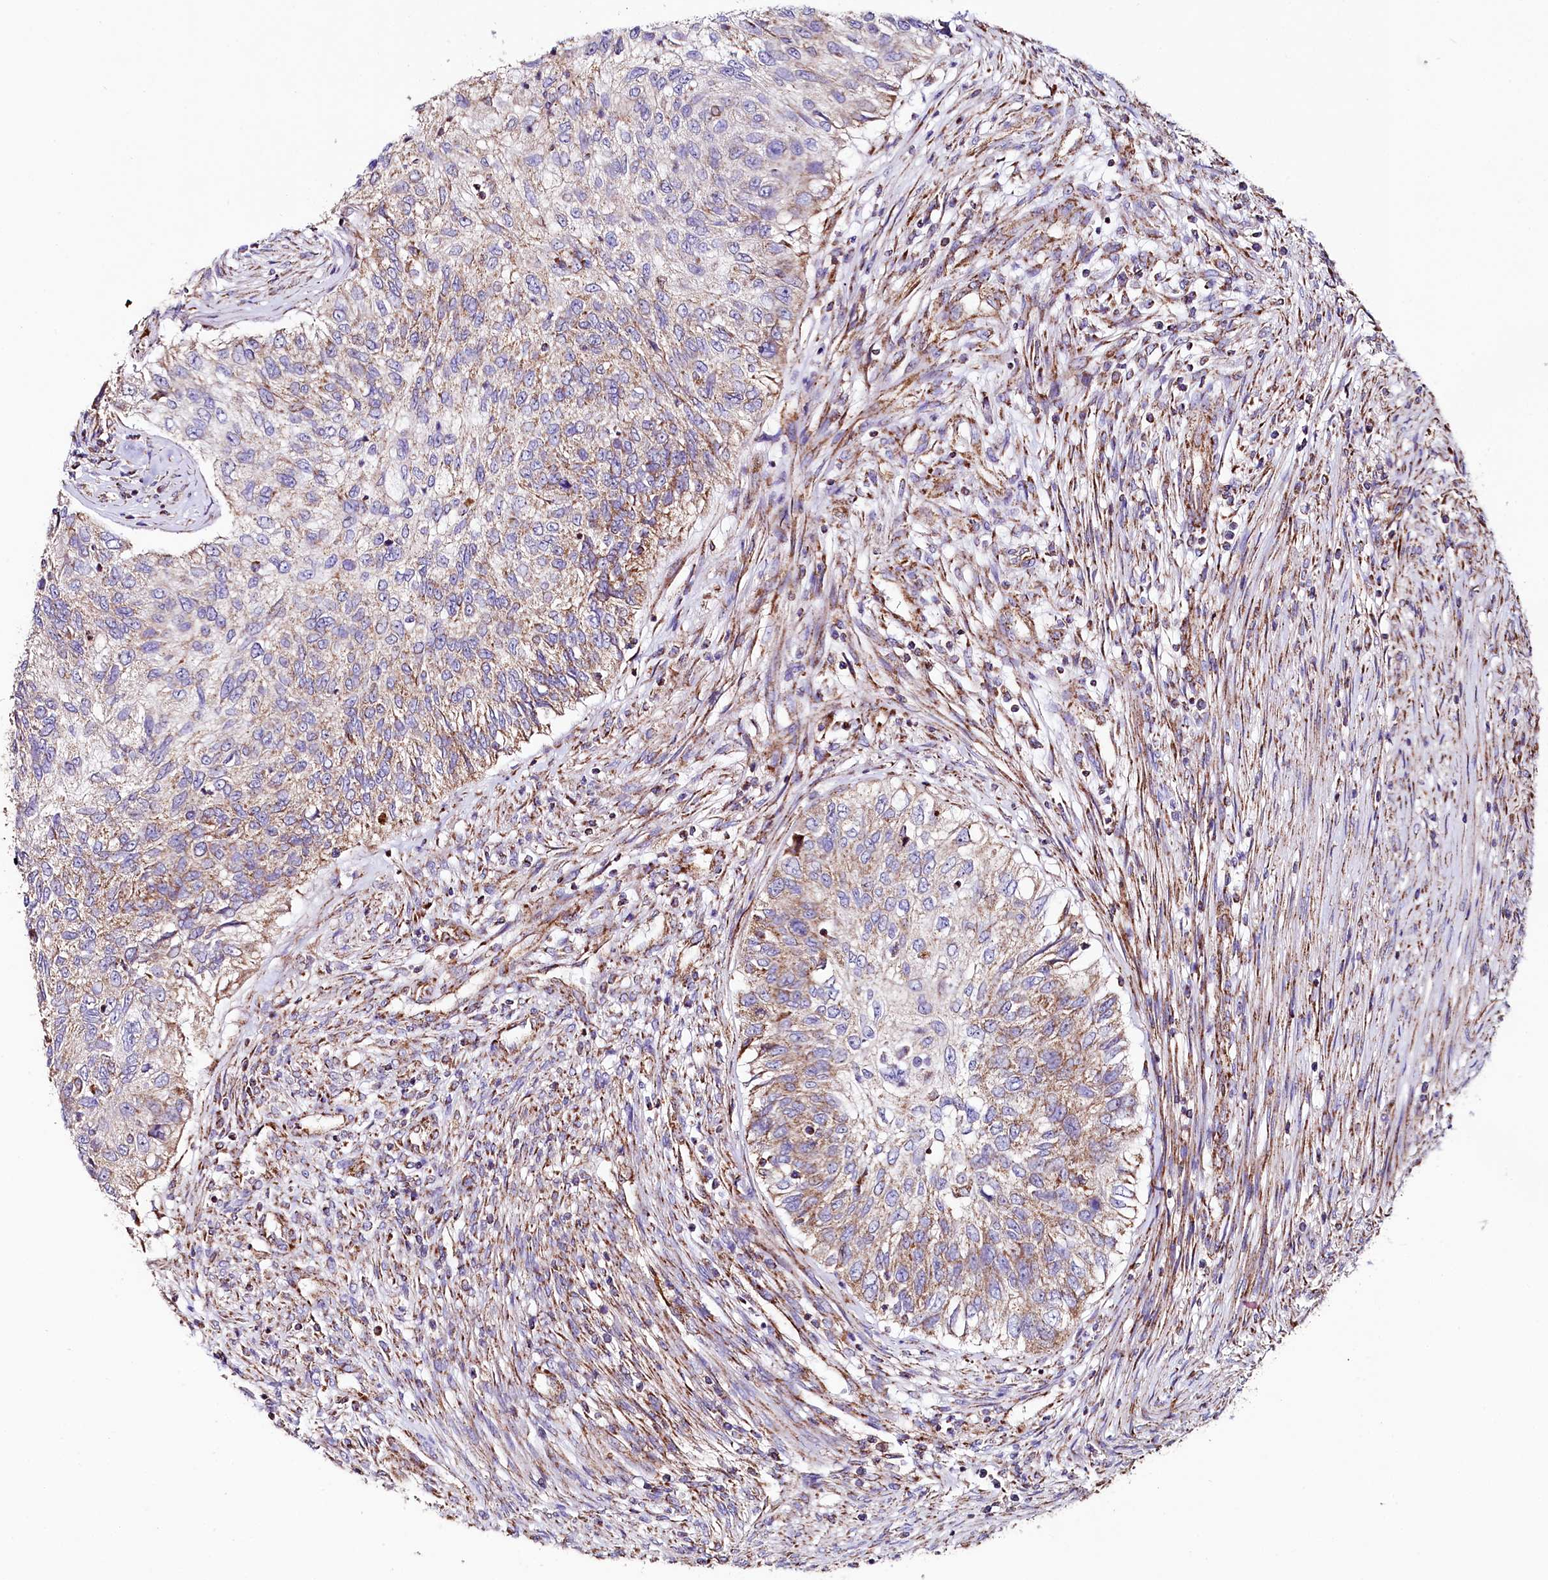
{"staining": {"intensity": "moderate", "quantity": "25%-75%", "location": "cytoplasmic/membranous"}, "tissue": "urothelial cancer", "cell_type": "Tumor cells", "image_type": "cancer", "snomed": [{"axis": "morphology", "description": "Urothelial carcinoma, High grade"}, {"axis": "topography", "description": "Urinary bladder"}], "caption": "The image exhibits a brown stain indicating the presence of a protein in the cytoplasmic/membranous of tumor cells in urothelial cancer. (Stains: DAB (3,3'-diaminobenzidine) in brown, nuclei in blue, Microscopy: brightfield microscopy at high magnification).", "gene": "APLP2", "patient": {"sex": "female", "age": 60}}